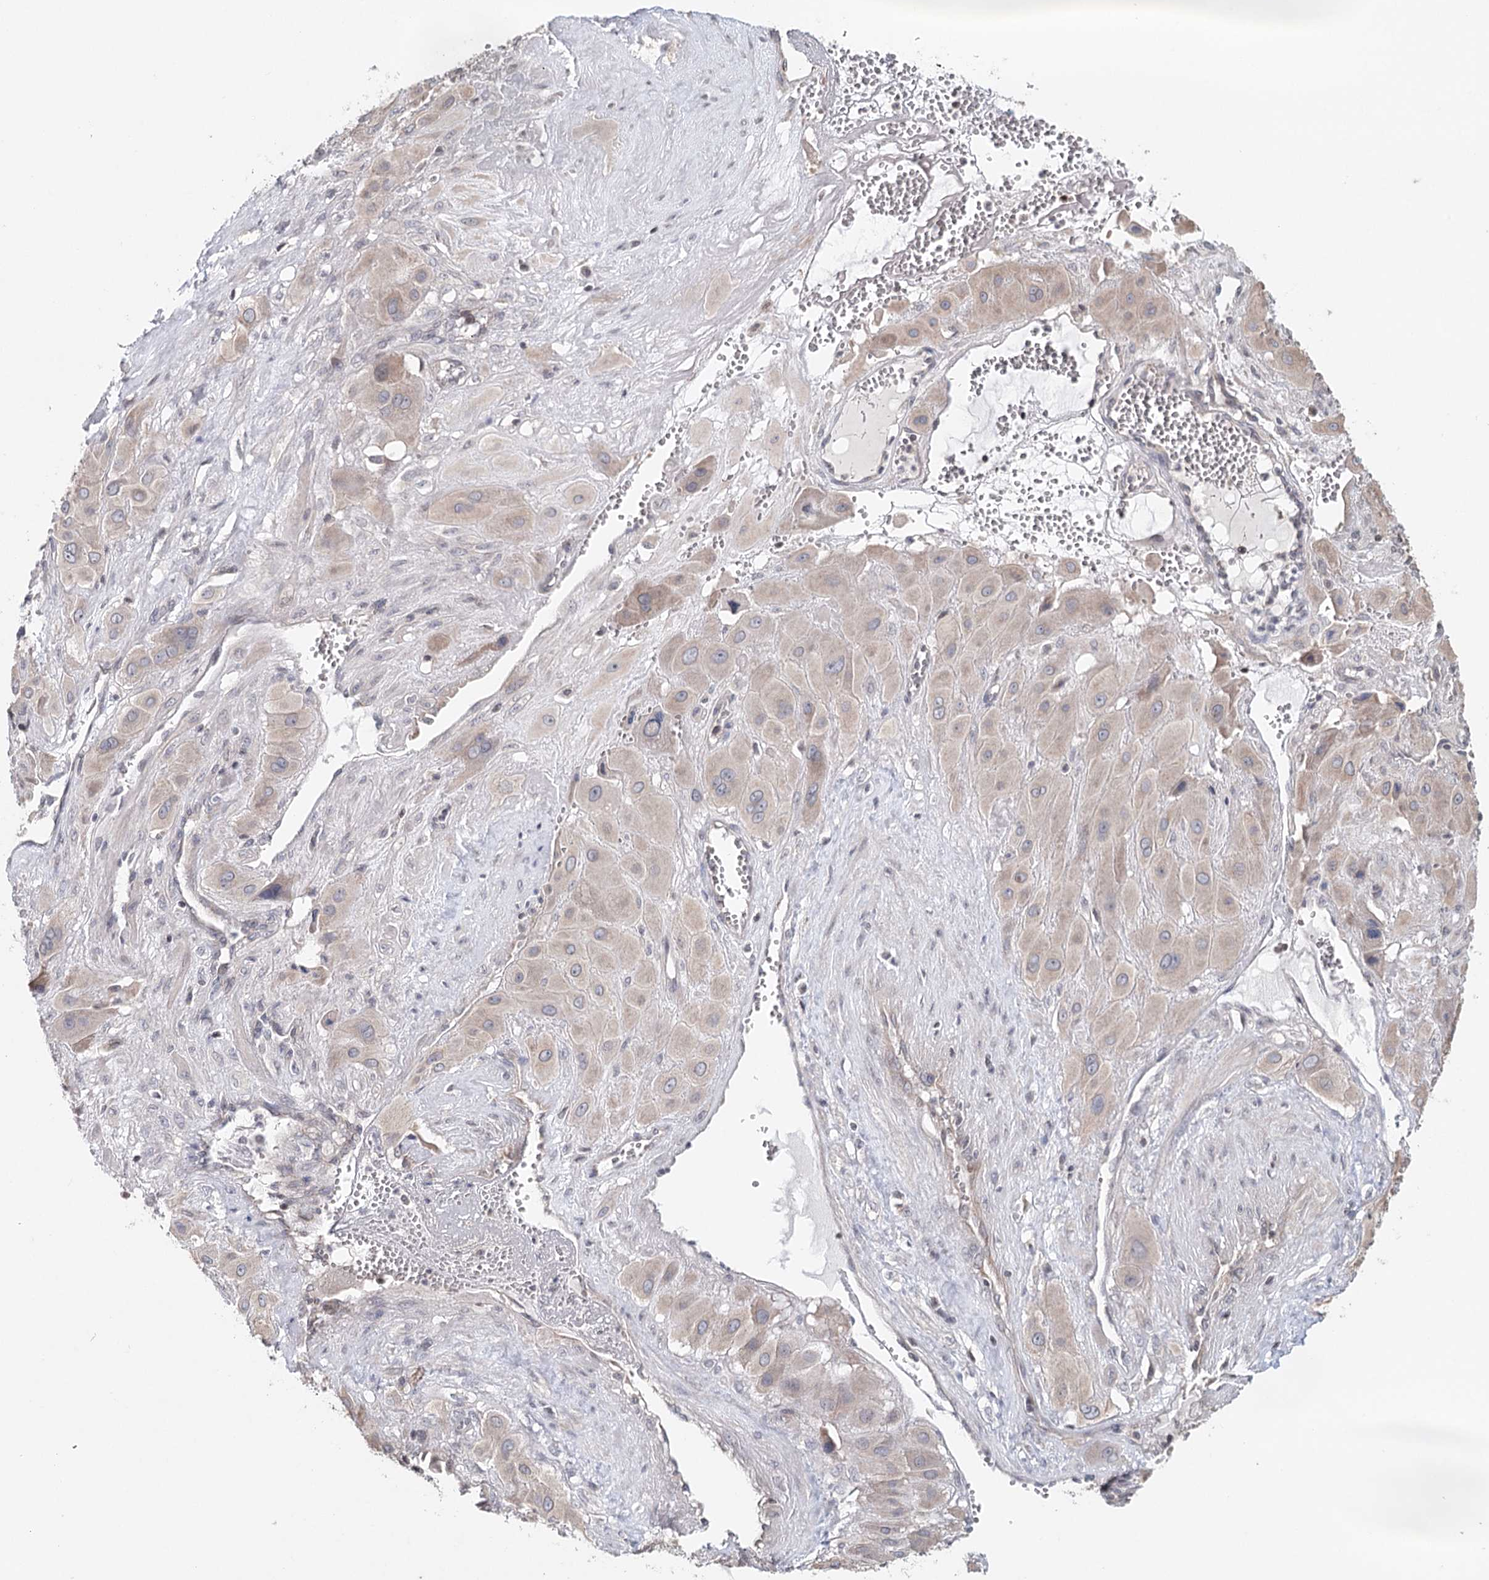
{"staining": {"intensity": "weak", "quantity": "25%-75%", "location": "cytoplasmic/membranous"}, "tissue": "cervical cancer", "cell_type": "Tumor cells", "image_type": "cancer", "snomed": [{"axis": "morphology", "description": "Squamous cell carcinoma, NOS"}, {"axis": "topography", "description": "Cervix"}], "caption": "Protein staining displays weak cytoplasmic/membranous expression in approximately 25%-75% of tumor cells in cervical squamous cell carcinoma. The protein of interest is stained brown, and the nuclei are stained in blue (DAB (3,3'-diaminobenzidine) IHC with brightfield microscopy, high magnification).", "gene": "ICOS", "patient": {"sex": "female", "age": 34}}